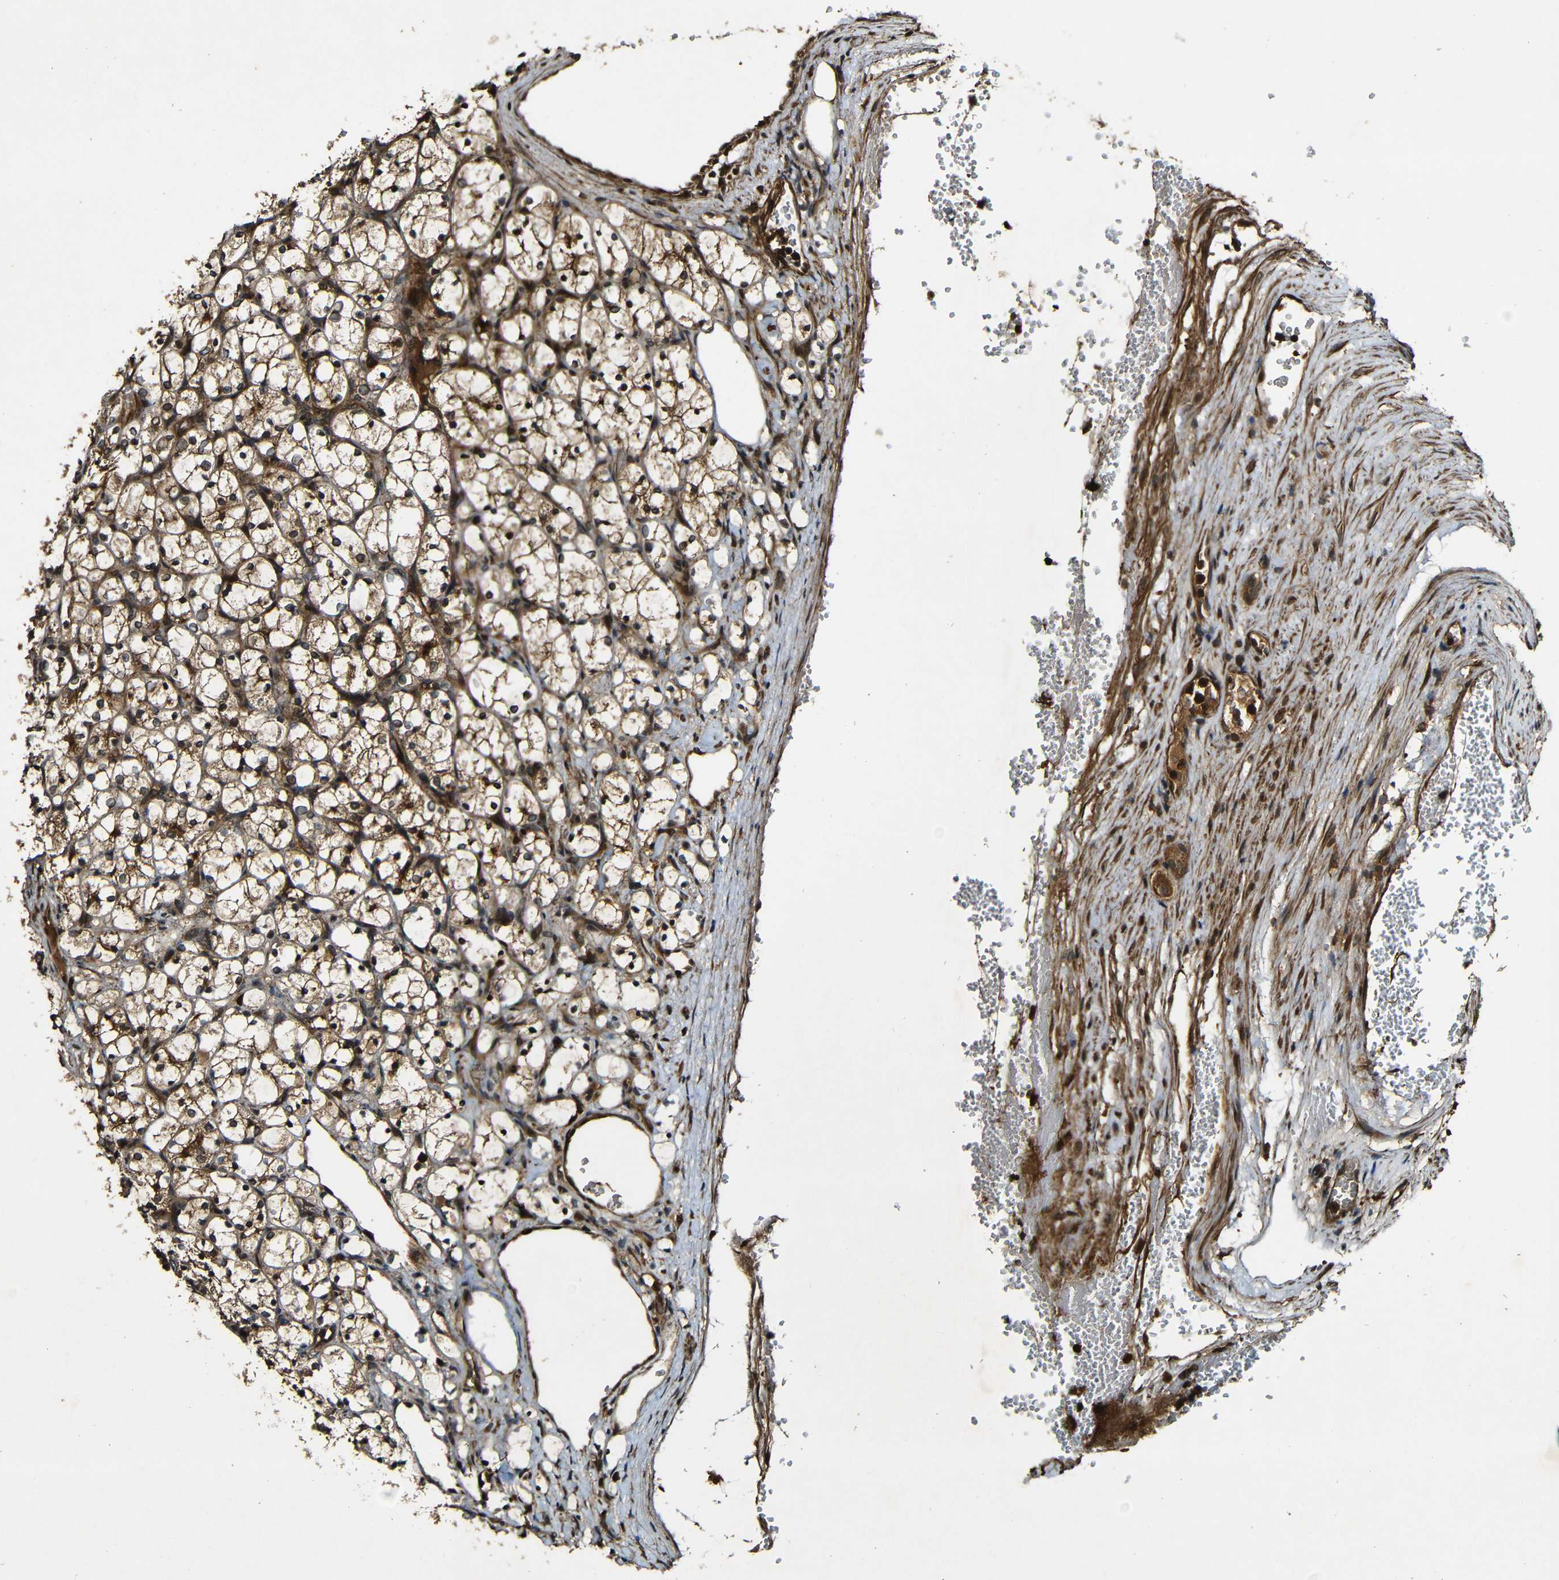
{"staining": {"intensity": "moderate", "quantity": ">75%", "location": "cytoplasmic/membranous"}, "tissue": "renal cancer", "cell_type": "Tumor cells", "image_type": "cancer", "snomed": [{"axis": "morphology", "description": "Adenocarcinoma, NOS"}, {"axis": "topography", "description": "Kidney"}], "caption": "A micrograph showing moderate cytoplasmic/membranous expression in approximately >75% of tumor cells in renal cancer, as visualized by brown immunohistochemical staining.", "gene": "CASP8", "patient": {"sex": "female", "age": 69}}